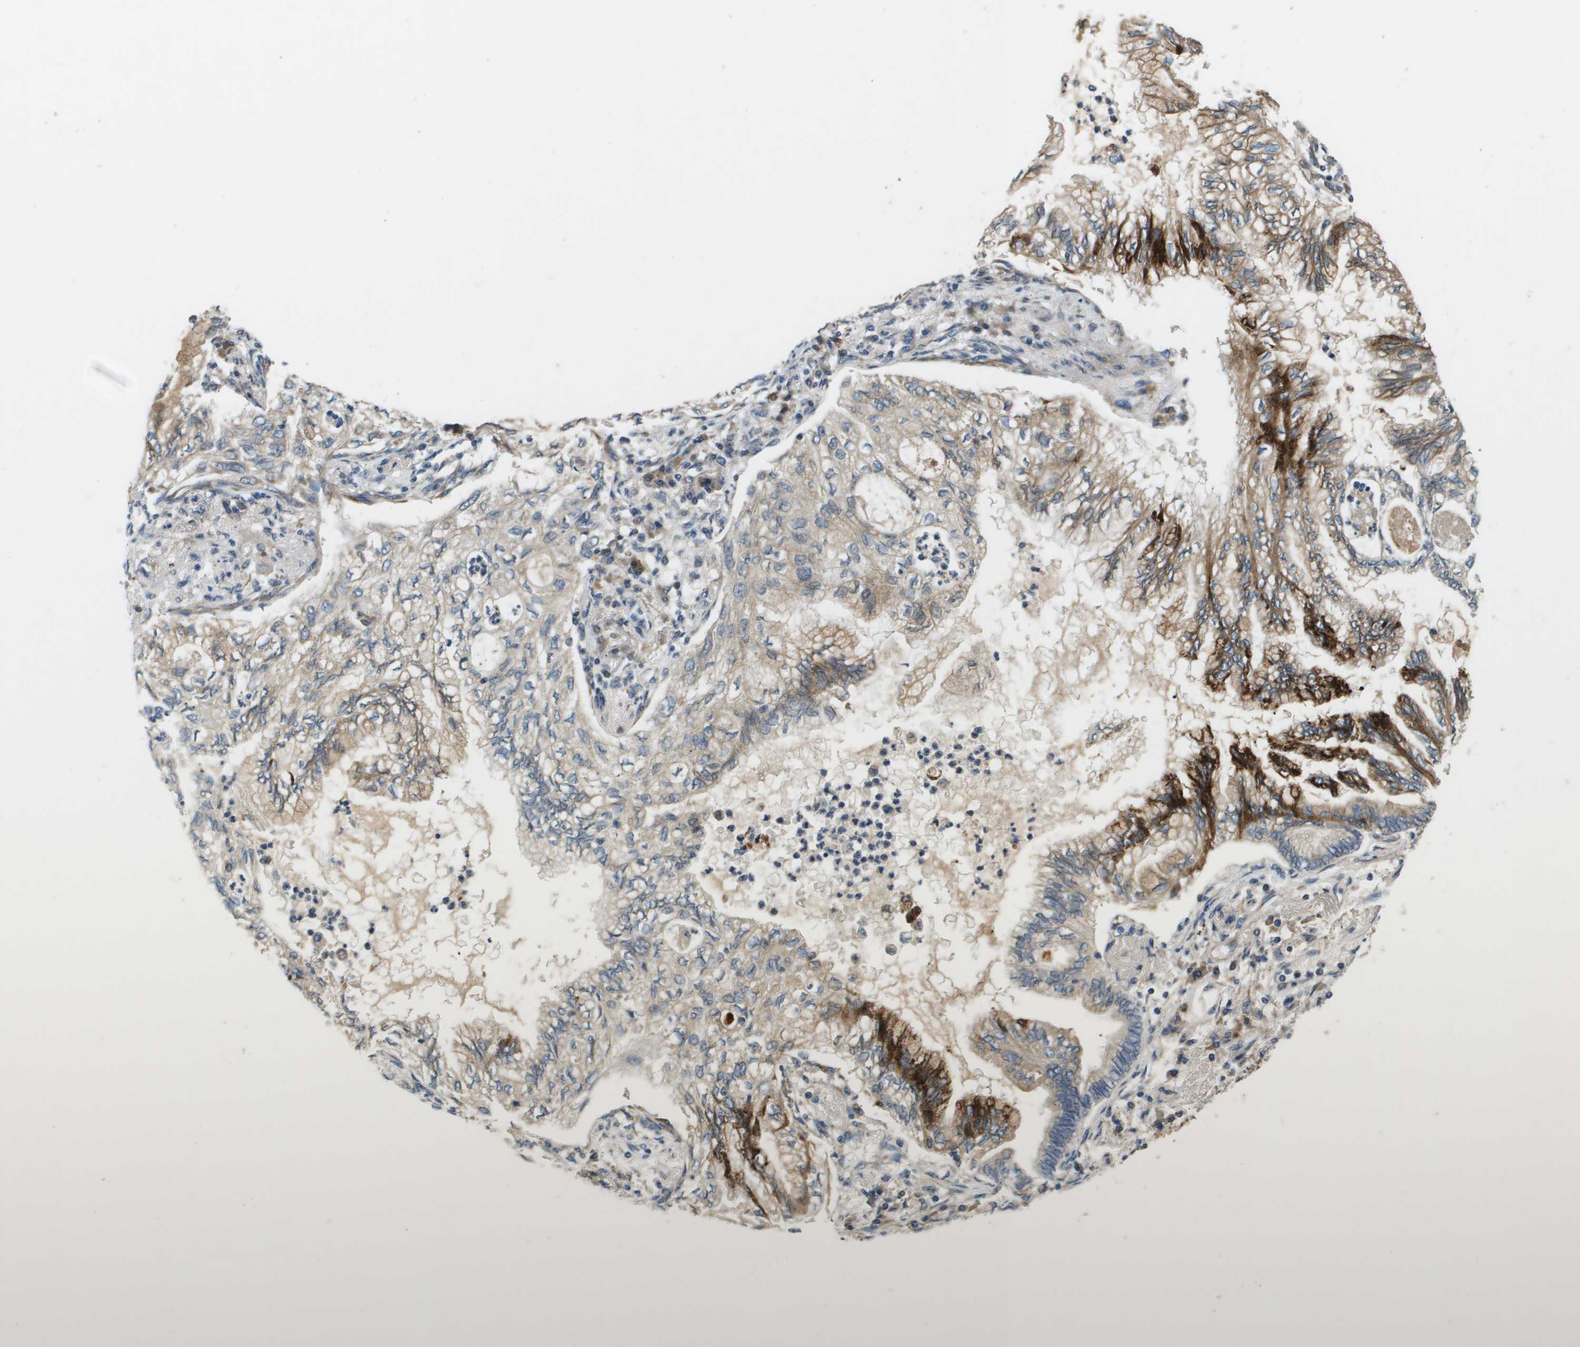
{"staining": {"intensity": "moderate", "quantity": "25%-75%", "location": "cytoplasmic/membranous"}, "tissue": "lung cancer", "cell_type": "Tumor cells", "image_type": "cancer", "snomed": [{"axis": "morphology", "description": "Normal tissue, NOS"}, {"axis": "morphology", "description": "Adenocarcinoma, NOS"}, {"axis": "topography", "description": "Bronchus"}, {"axis": "topography", "description": "Lung"}], "caption": "A brown stain shows moderate cytoplasmic/membranous positivity of a protein in lung cancer (adenocarcinoma) tumor cells.", "gene": "SAMSN1", "patient": {"sex": "female", "age": 70}}